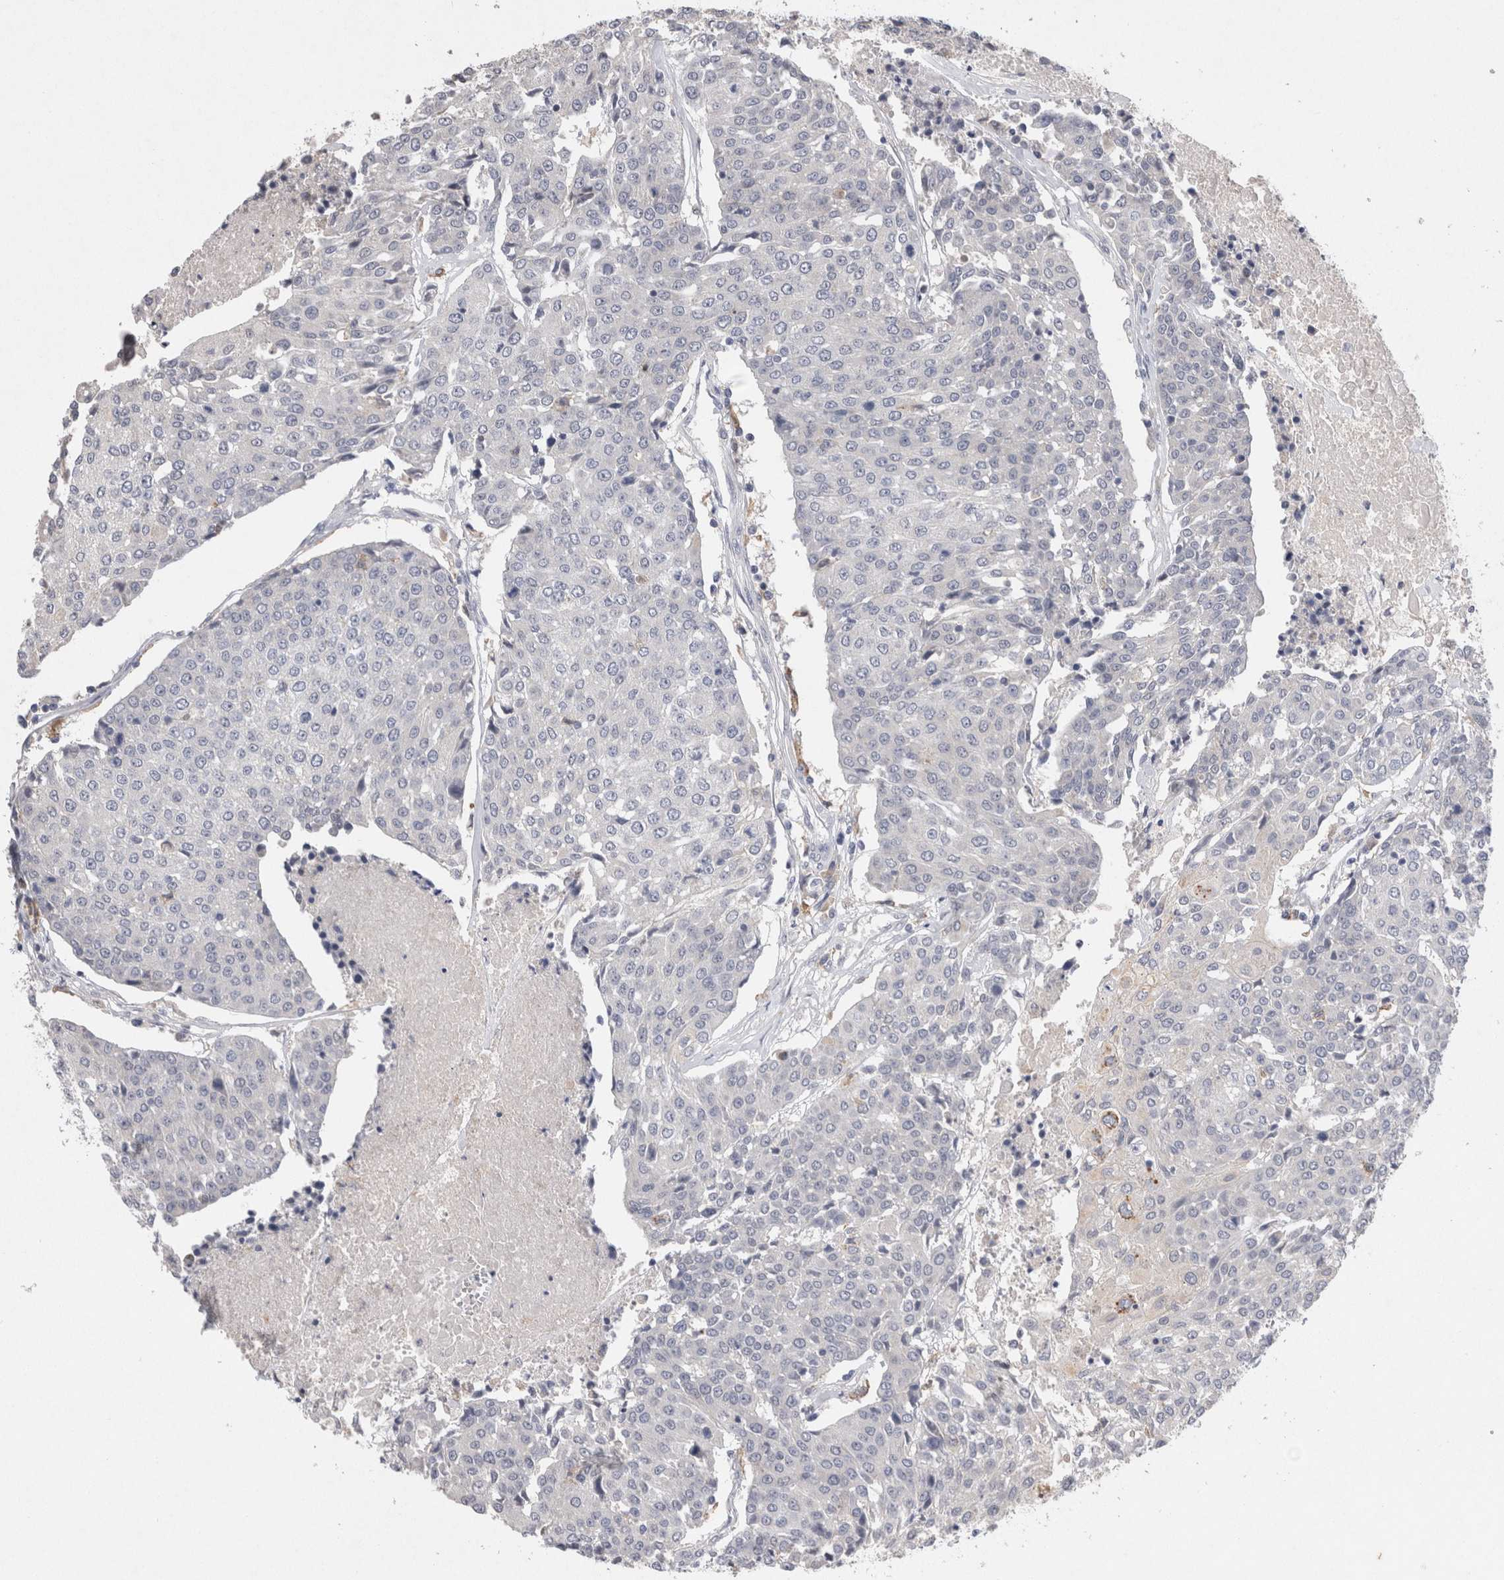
{"staining": {"intensity": "negative", "quantity": "none", "location": "none"}, "tissue": "urothelial cancer", "cell_type": "Tumor cells", "image_type": "cancer", "snomed": [{"axis": "morphology", "description": "Urothelial carcinoma, High grade"}, {"axis": "topography", "description": "Urinary bladder"}], "caption": "The histopathology image reveals no staining of tumor cells in urothelial carcinoma (high-grade).", "gene": "VSIG4", "patient": {"sex": "female", "age": 85}}